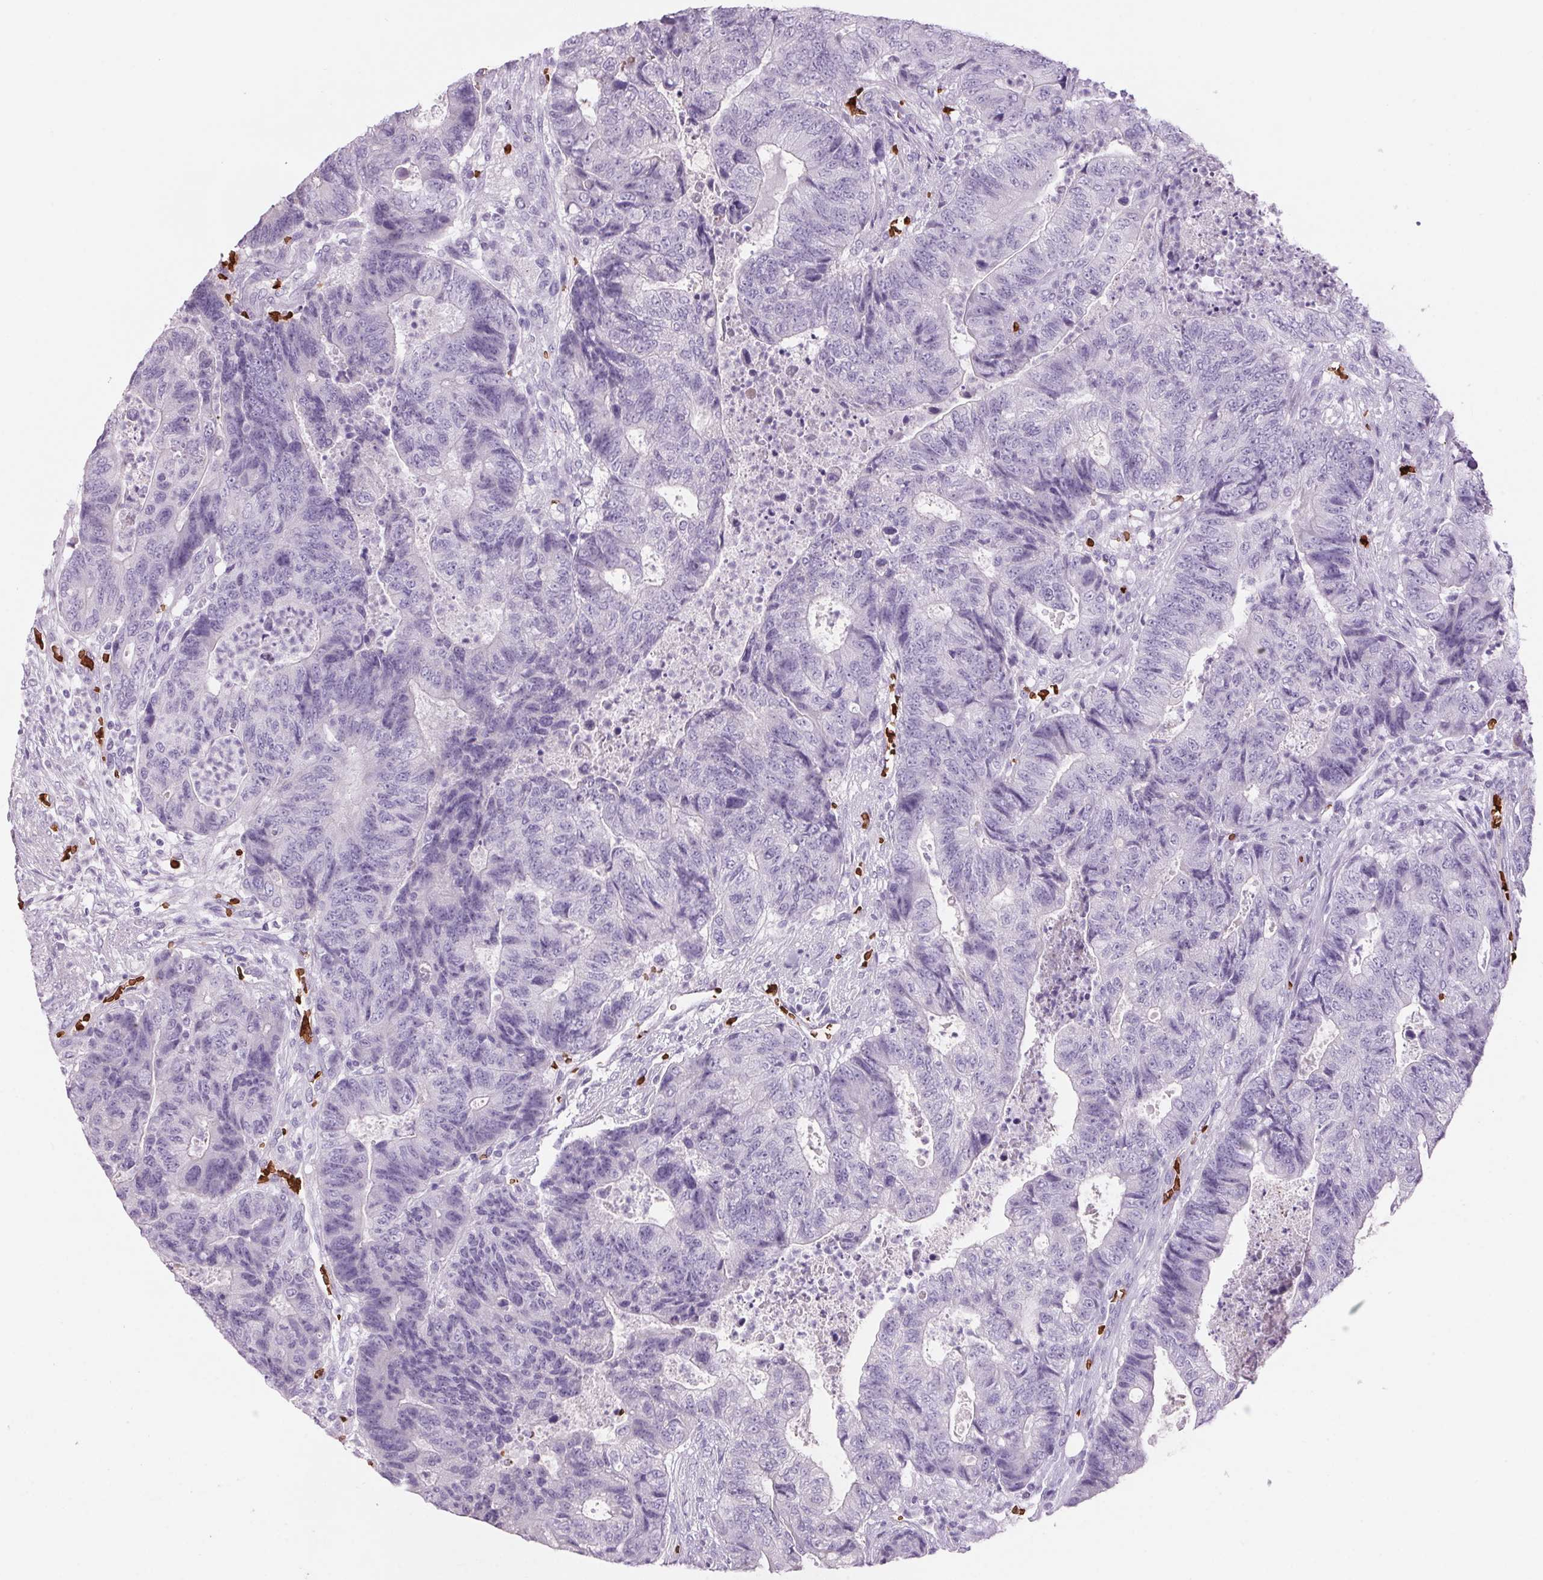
{"staining": {"intensity": "negative", "quantity": "none", "location": "none"}, "tissue": "colorectal cancer", "cell_type": "Tumor cells", "image_type": "cancer", "snomed": [{"axis": "morphology", "description": "Adenocarcinoma, NOS"}, {"axis": "topography", "description": "Colon"}], "caption": "A high-resolution histopathology image shows IHC staining of colorectal adenocarcinoma, which shows no significant staining in tumor cells.", "gene": "HBQ1", "patient": {"sex": "female", "age": 48}}